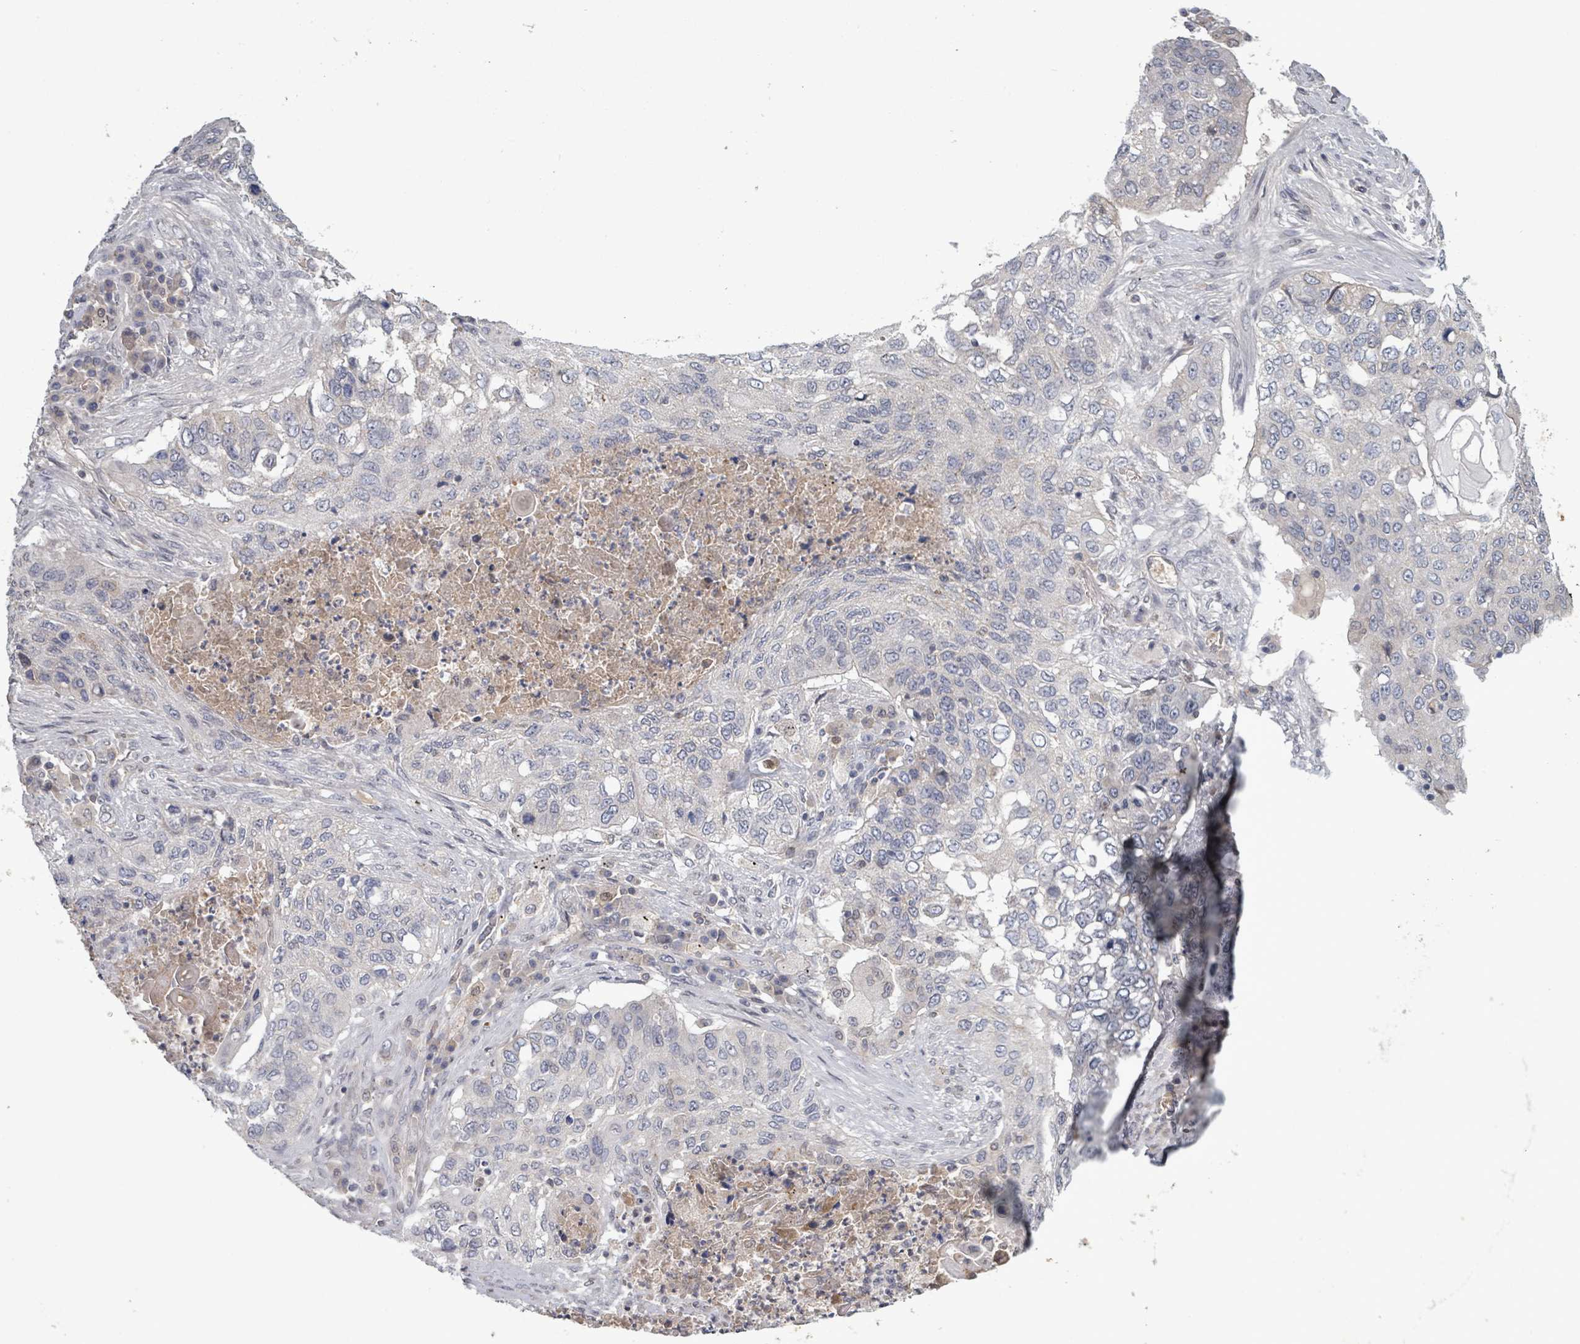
{"staining": {"intensity": "negative", "quantity": "none", "location": "none"}, "tissue": "lung cancer", "cell_type": "Tumor cells", "image_type": "cancer", "snomed": [{"axis": "morphology", "description": "Squamous cell carcinoma, NOS"}, {"axis": "topography", "description": "Lung"}], "caption": "Immunohistochemistry (IHC) histopathology image of neoplastic tissue: human lung cancer stained with DAB (3,3'-diaminobenzidine) reveals no significant protein expression in tumor cells.", "gene": "GRM8", "patient": {"sex": "female", "age": 63}}